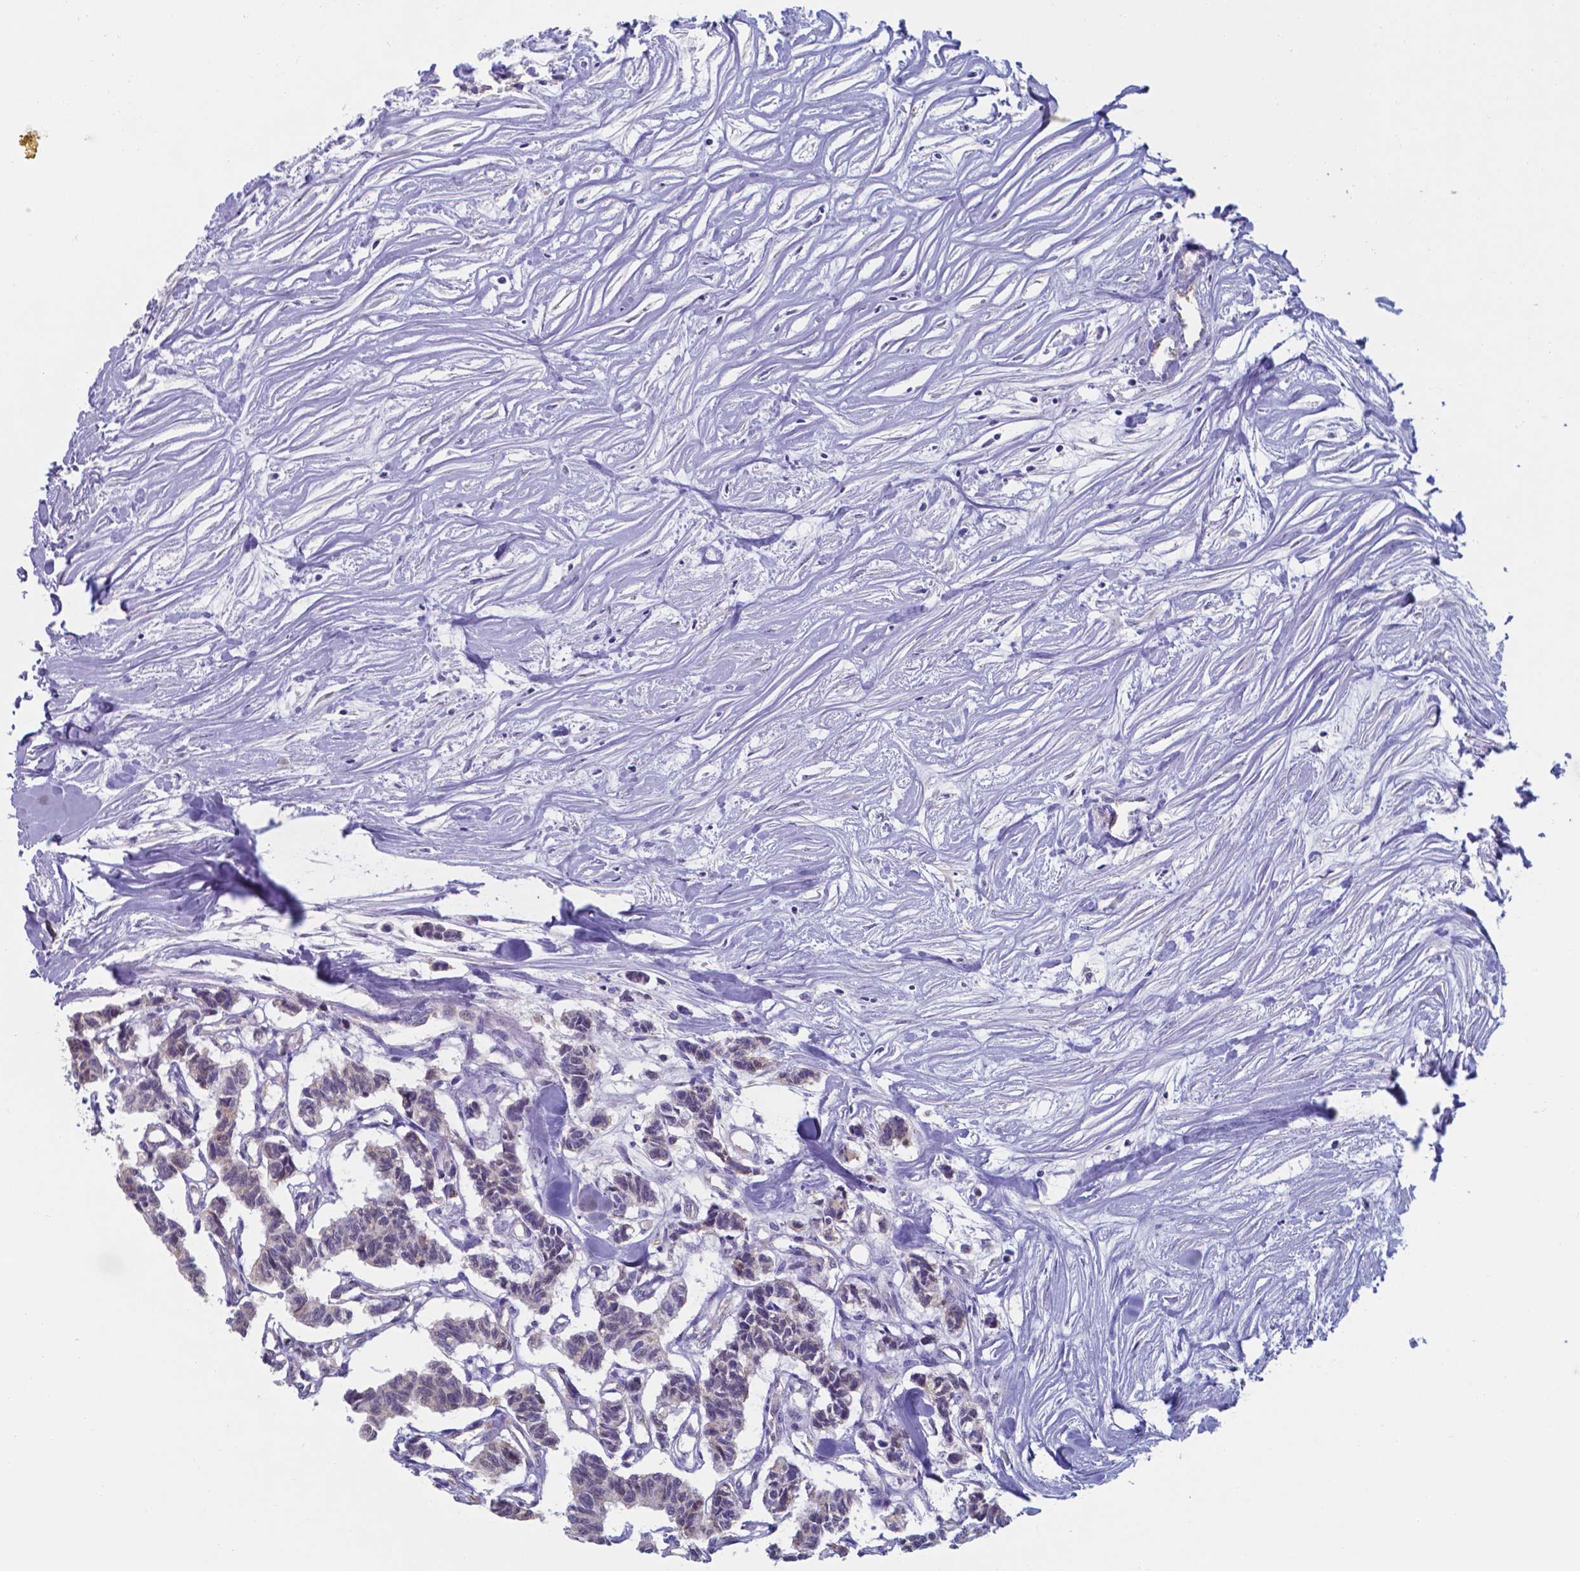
{"staining": {"intensity": "negative", "quantity": "none", "location": "none"}, "tissue": "carcinoid", "cell_type": "Tumor cells", "image_type": "cancer", "snomed": [{"axis": "morphology", "description": "Carcinoid, malignant, NOS"}, {"axis": "topography", "description": "Kidney"}], "caption": "A high-resolution photomicrograph shows IHC staining of malignant carcinoid, which shows no significant positivity in tumor cells.", "gene": "UBE2J1", "patient": {"sex": "female", "age": 41}}